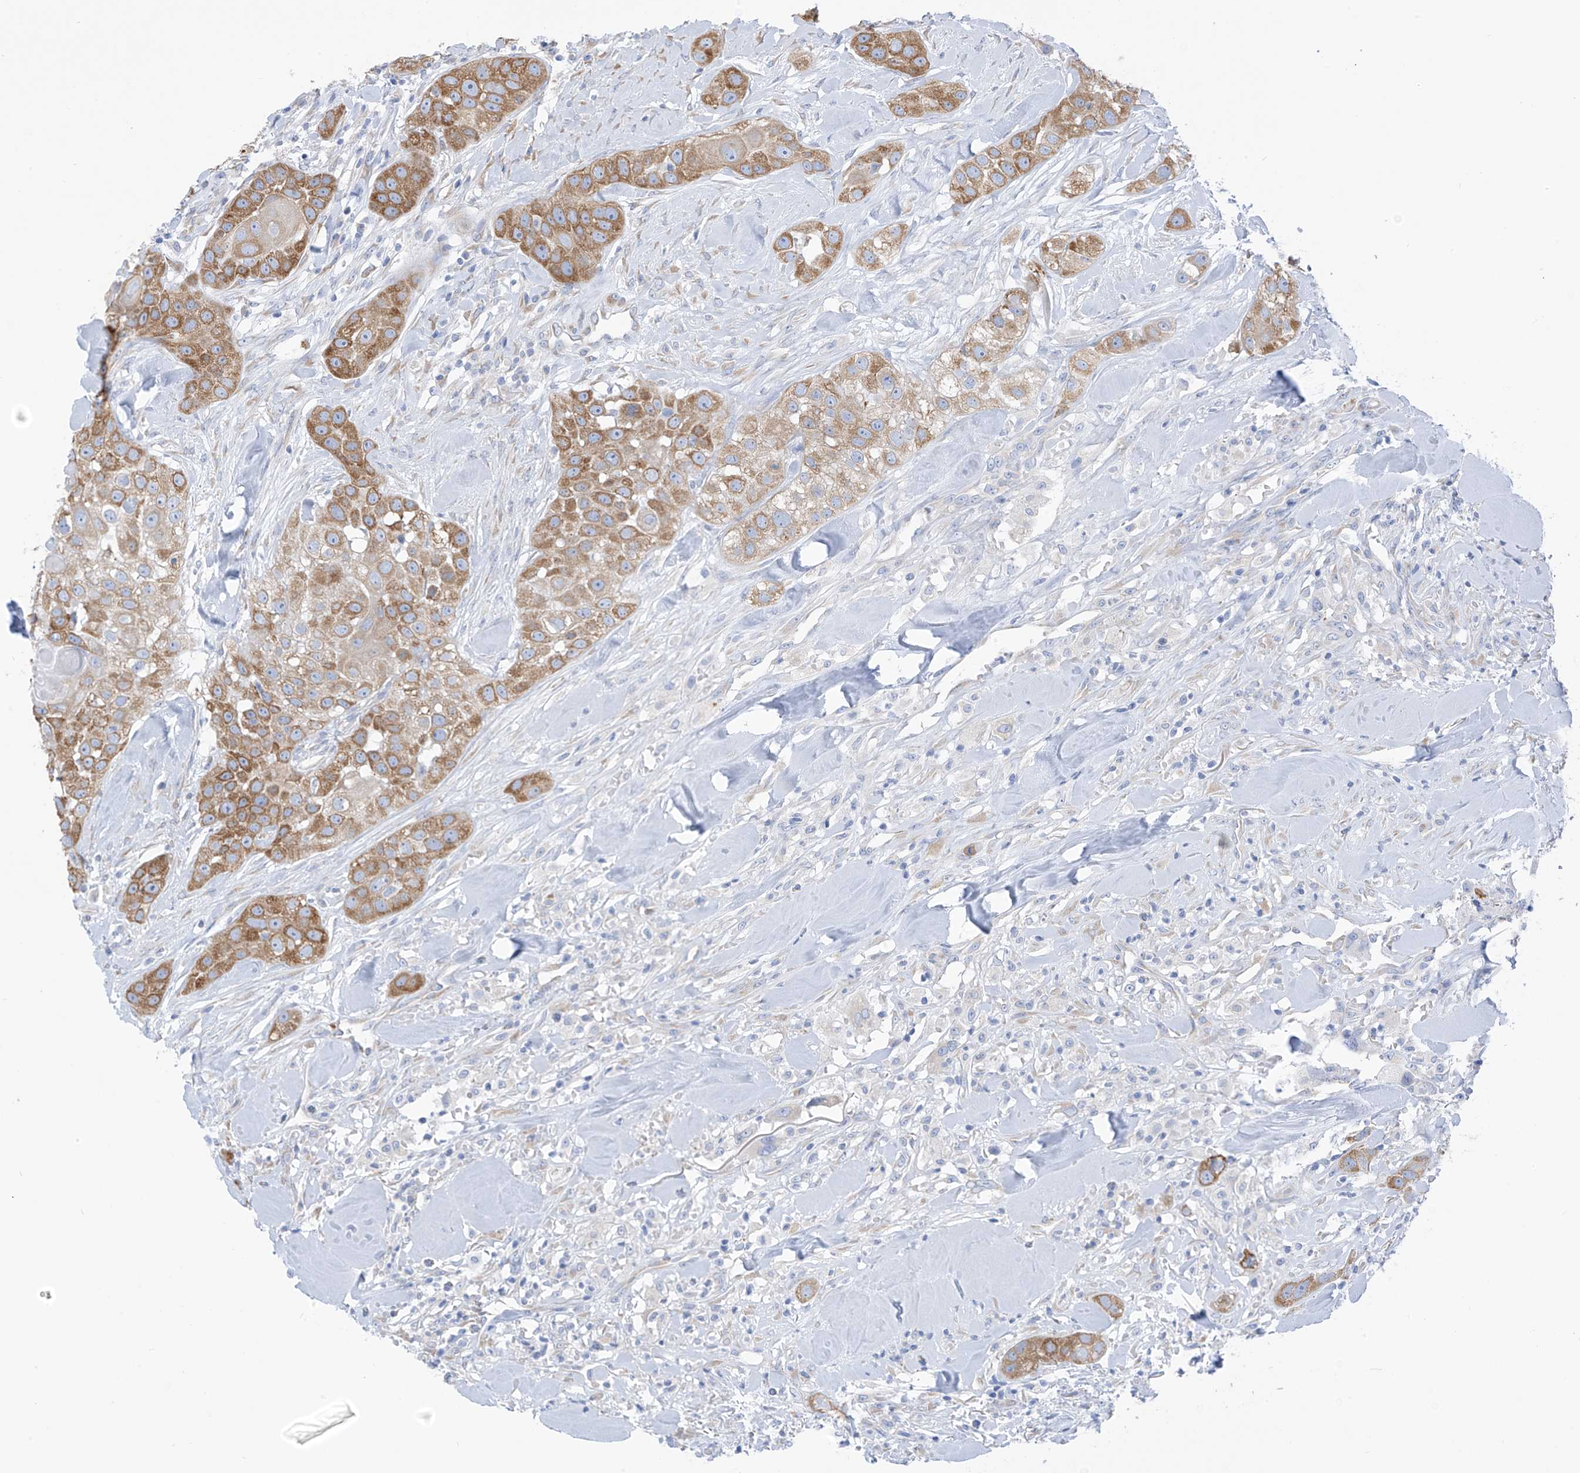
{"staining": {"intensity": "moderate", "quantity": ">75%", "location": "cytoplasmic/membranous"}, "tissue": "head and neck cancer", "cell_type": "Tumor cells", "image_type": "cancer", "snomed": [{"axis": "morphology", "description": "Normal tissue, NOS"}, {"axis": "morphology", "description": "Squamous cell carcinoma, NOS"}, {"axis": "topography", "description": "Skeletal muscle"}, {"axis": "topography", "description": "Head-Neck"}], "caption": "Tumor cells display medium levels of moderate cytoplasmic/membranous positivity in approximately >75% of cells in head and neck cancer.", "gene": "RCN2", "patient": {"sex": "male", "age": 51}}